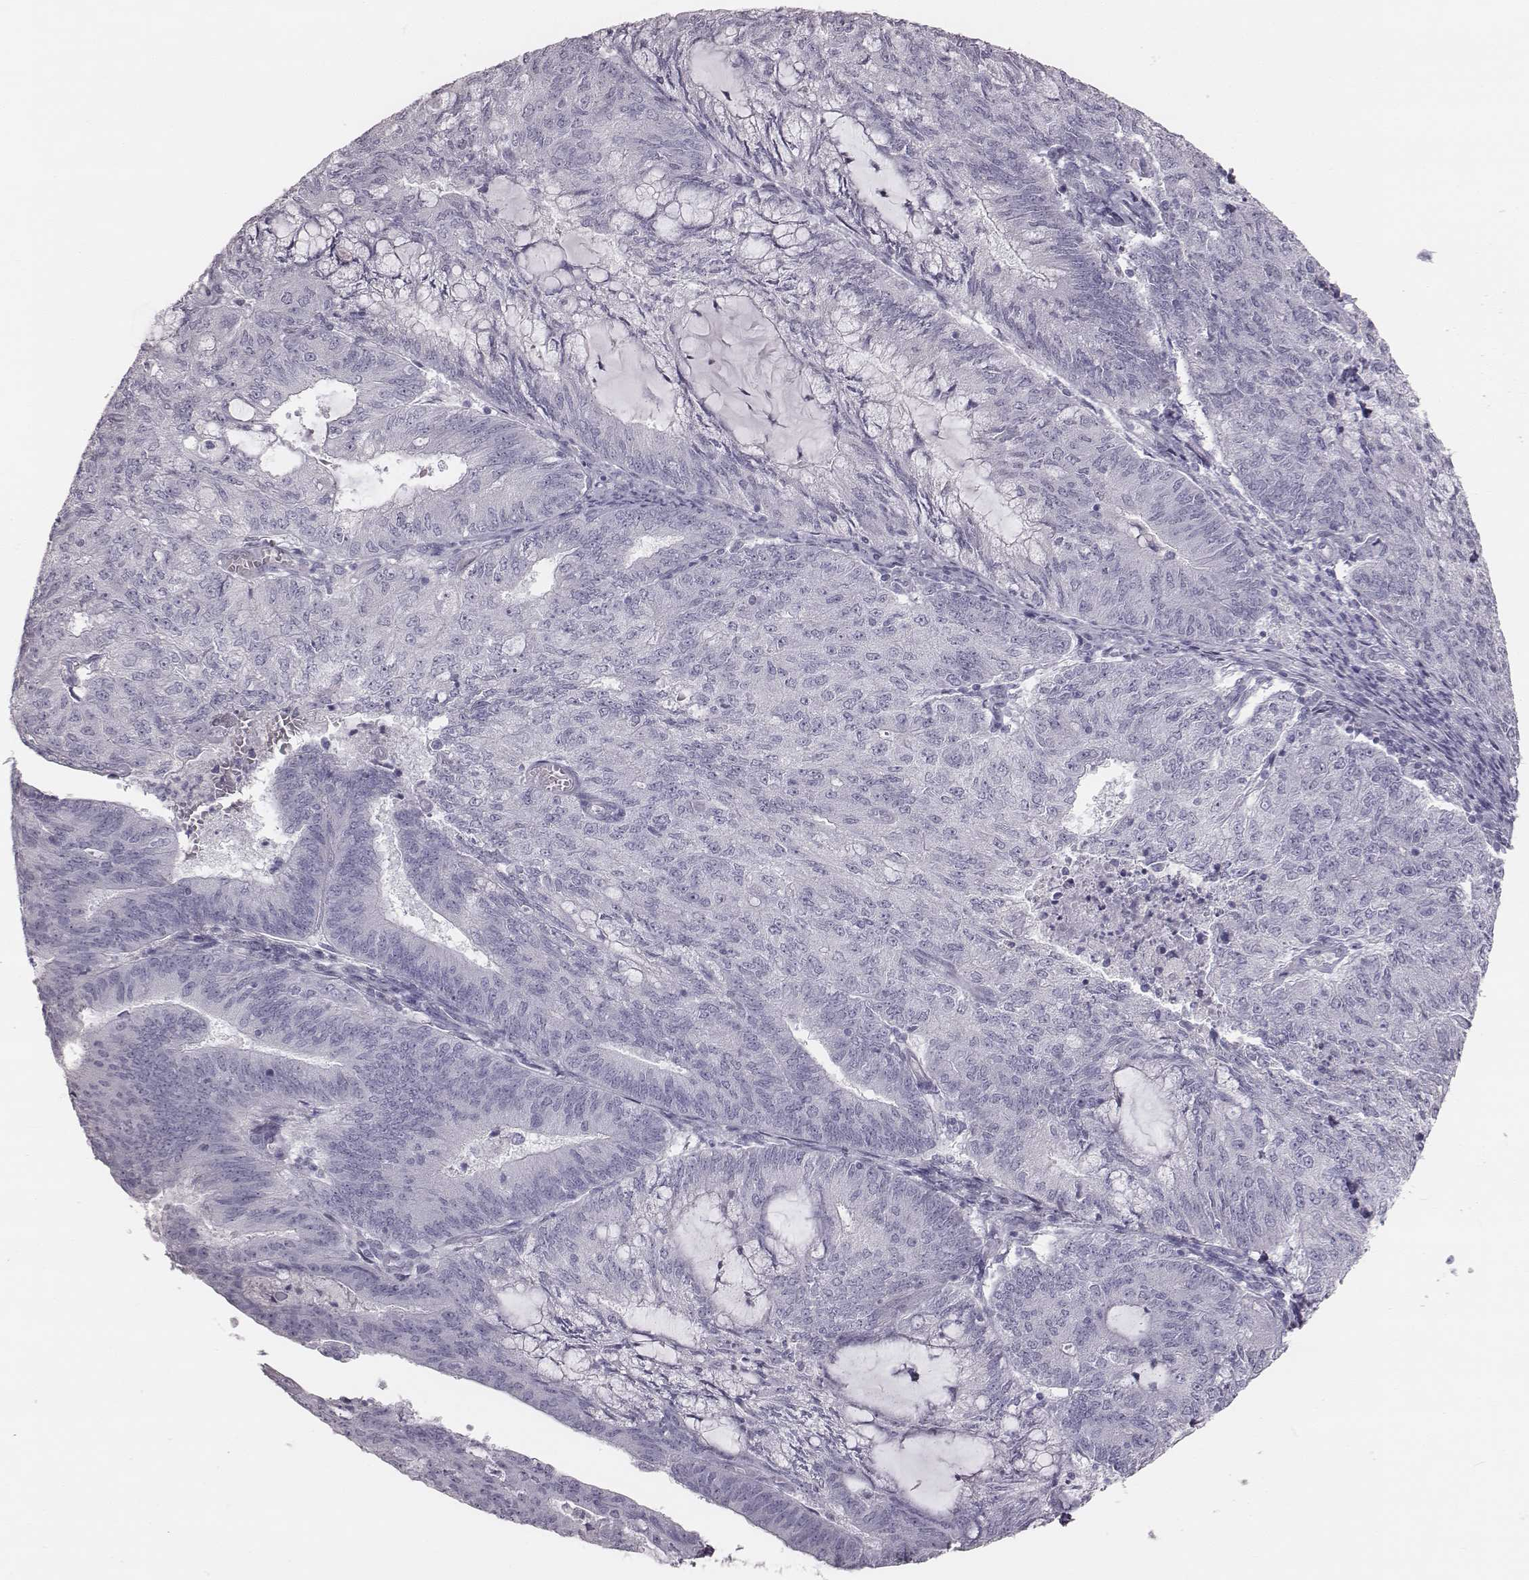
{"staining": {"intensity": "negative", "quantity": "none", "location": "none"}, "tissue": "endometrial cancer", "cell_type": "Tumor cells", "image_type": "cancer", "snomed": [{"axis": "morphology", "description": "Adenocarcinoma, NOS"}, {"axis": "topography", "description": "Endometrium"}], "caption": "This image is of endometrial cancer (adenocarcinoma) stained with immunohistochemistry (IHC) to label a protein in brown with the nuclei are counter-stained blue. There is no staining in tumor cells.", "gene": "C6orf58", "patient": {"sex": "female", "age": 82}}